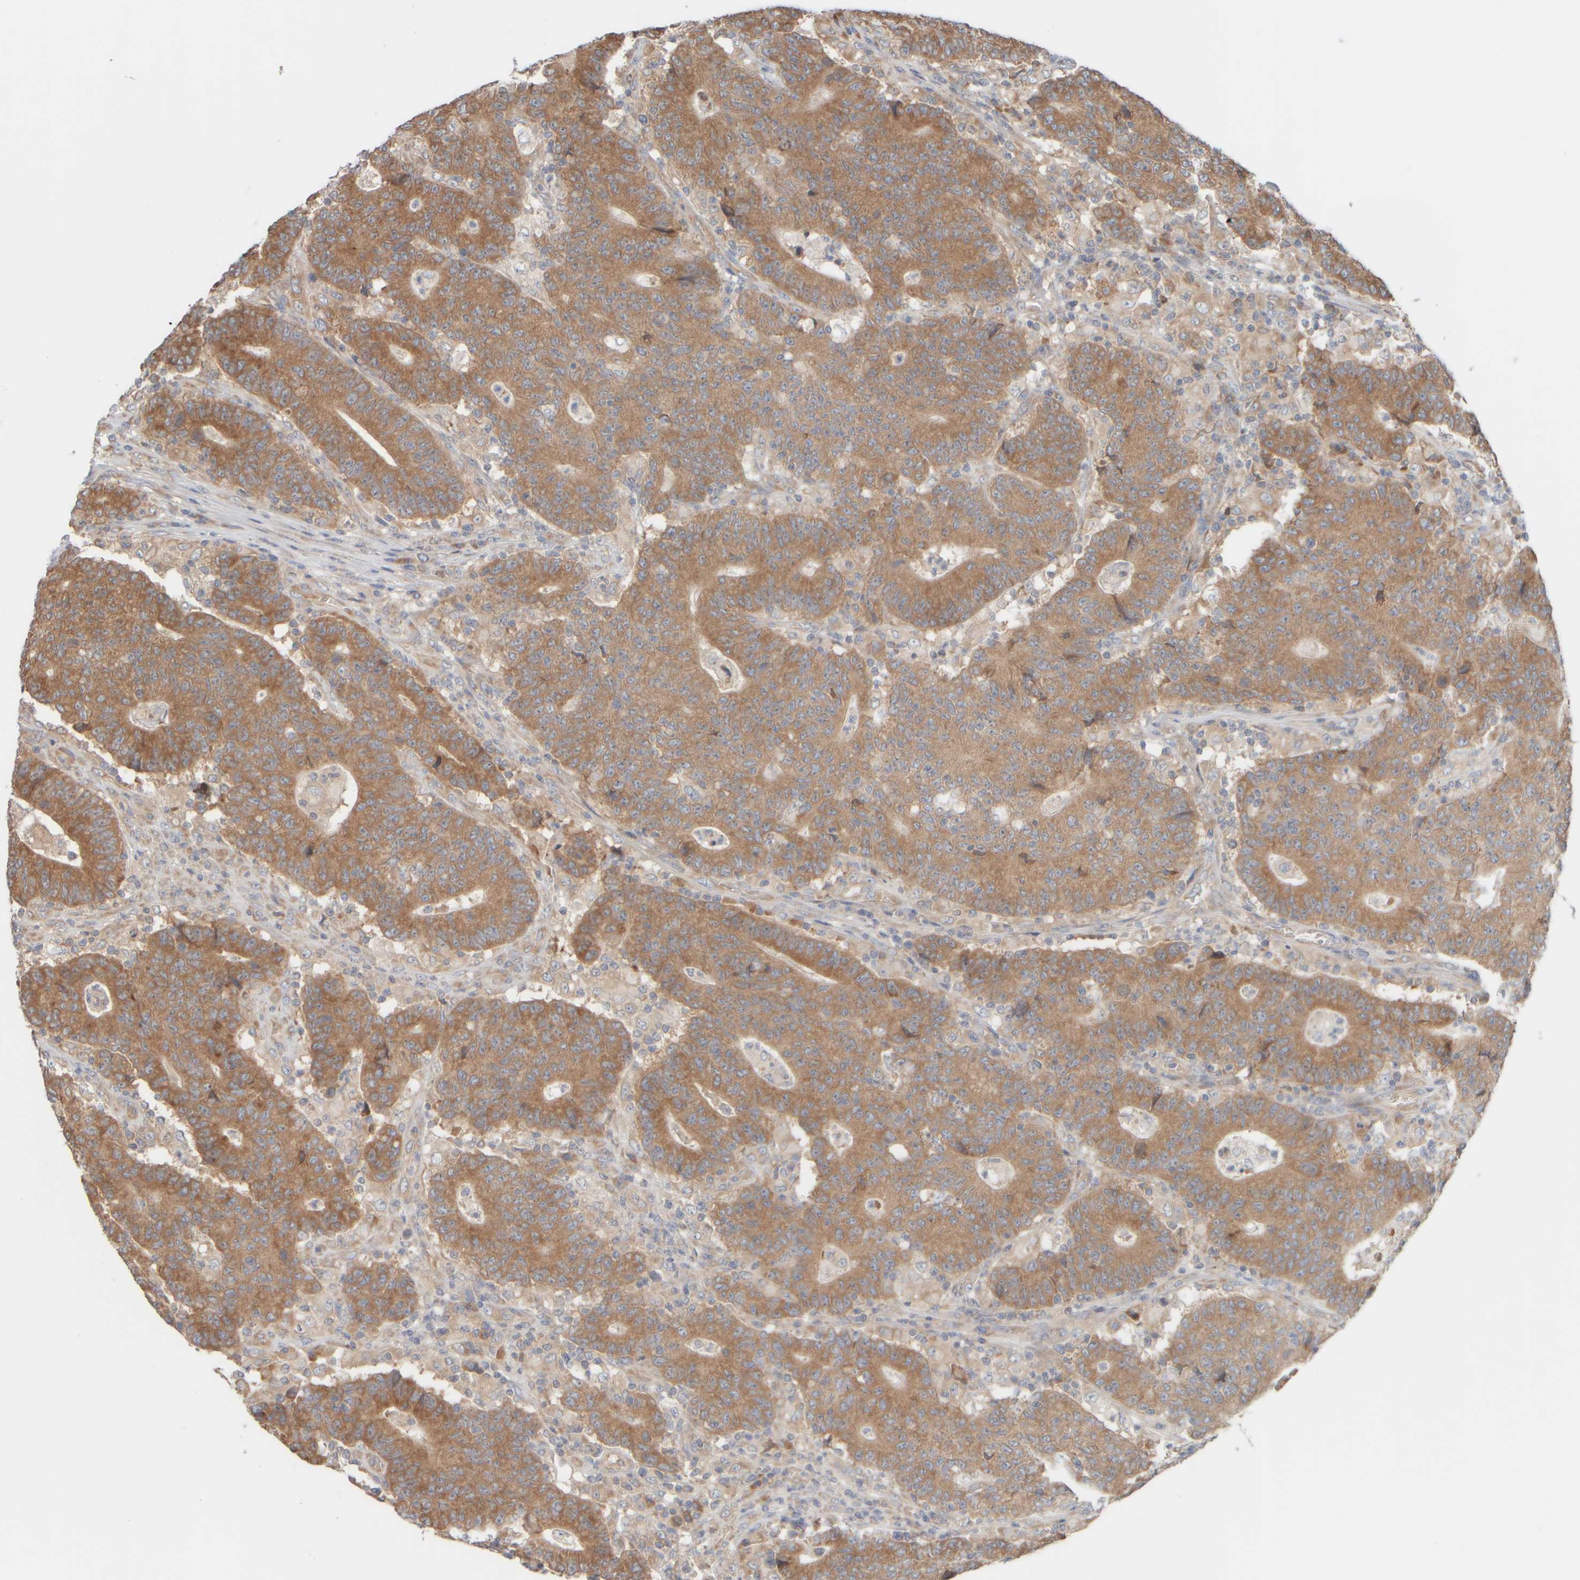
{"staining": {"intensity": "moderate", "quantity": ">75%", "location": "cytoplasmic/membranous"}, "tissue": "colorectal cancer", "cell_type": "Tumor cells", "image_type": "cancer", "snomed": [{"axis": "morphology", "description": "Normal tissue, NOS"}, {"axis": "morphology", "description": "Adenocarcinoma, NOS"}, {"axis": "topography", "description": "Colon"}], "caption": "The histopathology image shows staining of colorectal cancer, revealing moderate cytoplasmic/membranous protein staining (brown color) within tumor cells.", "gene": "EIF2B3", "patient": {"sex": "female", "age": 75}}